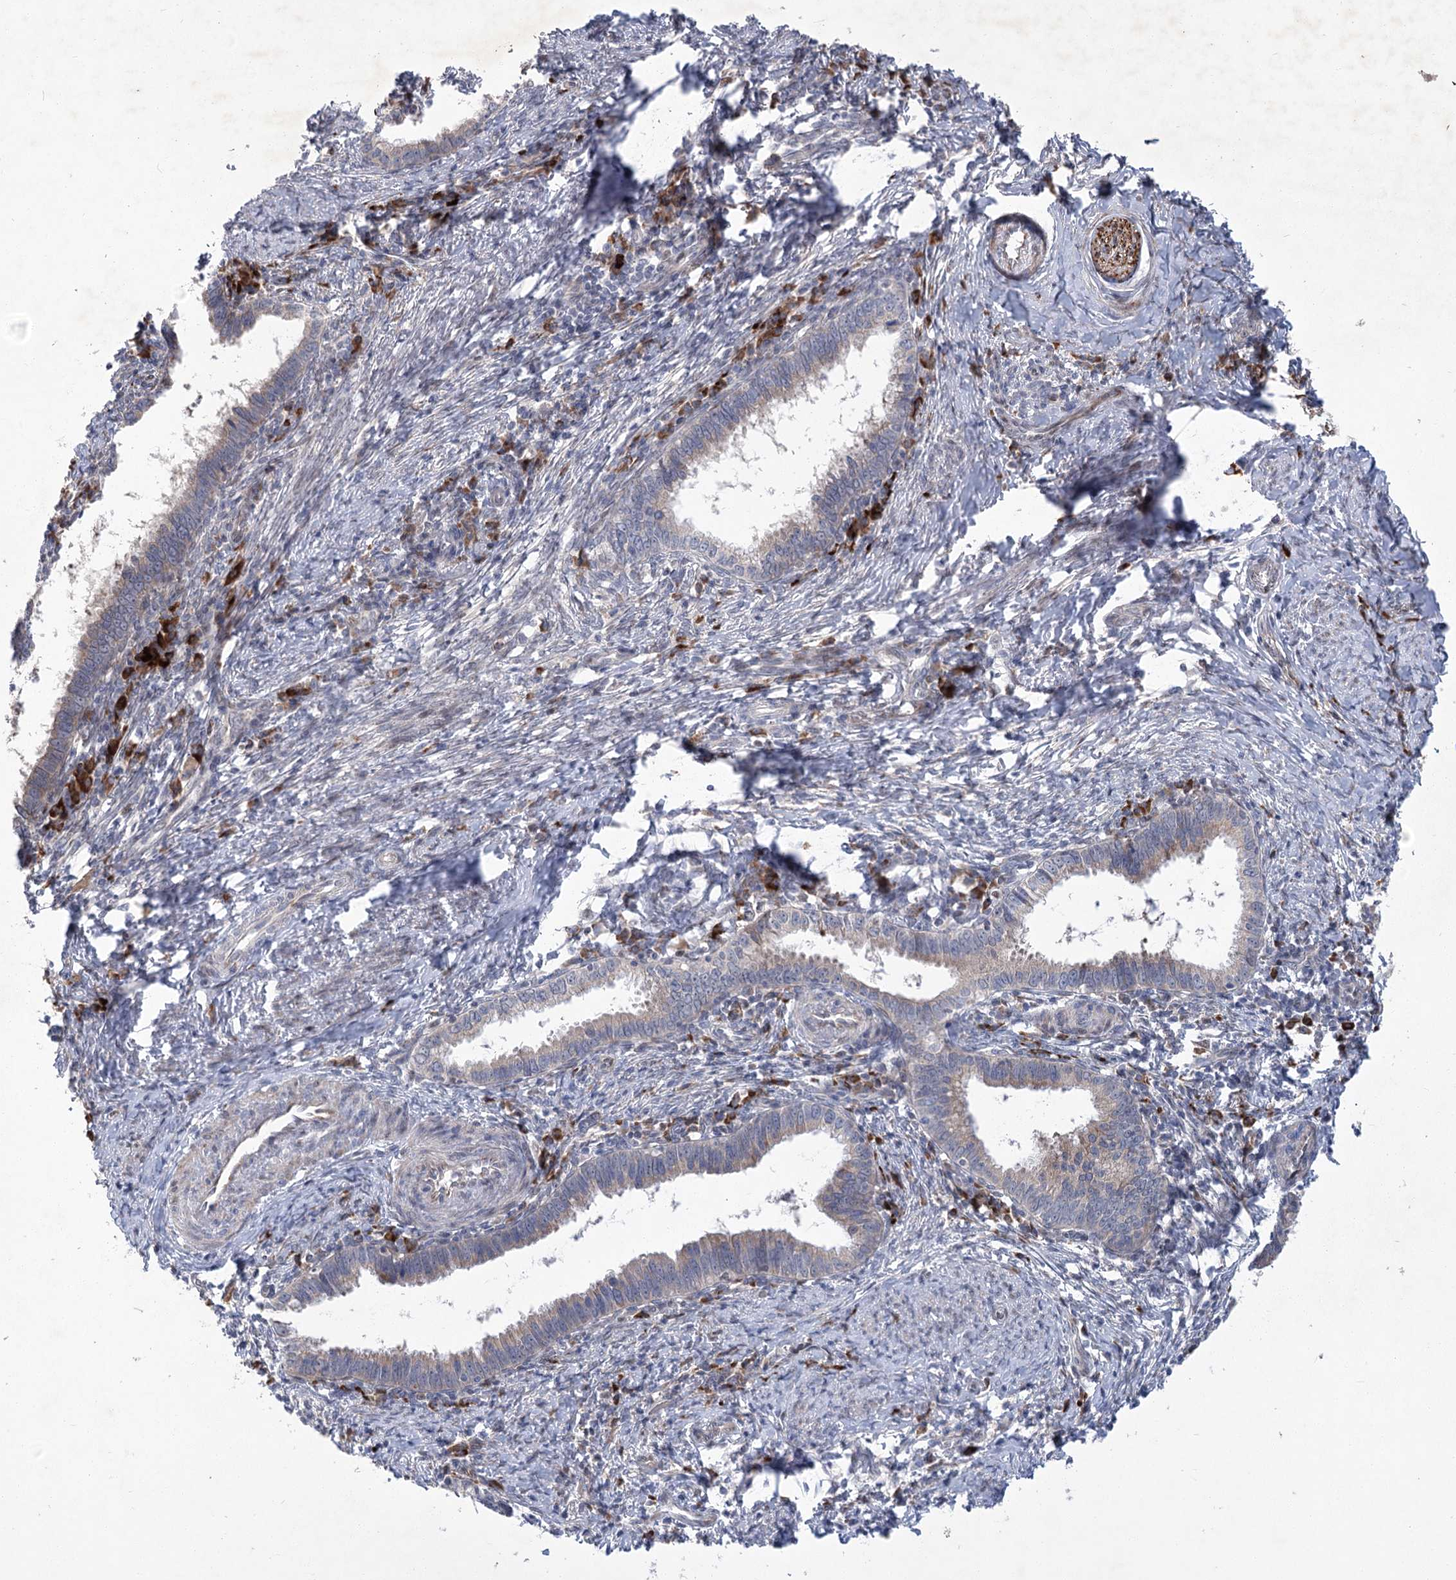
{"staining": {"intensity": "weak", "quantity": "<25%", "location": "cytoplasmic/membranous"}, "tissue": "cervical cancer", "cell_type": "Tumor cells", "image_type": "cancer", "snomed": [{"axis": "morphology", "description": "Adenocarcinoma, NOS"}, {"axis": "topography", "description": "Cervix"}], "caption": "Histopathology image shows no protein expression in tumor cells of cervical cancer (adenocarcinoma) tissue.", "gene": "GCNT4", "patient": {"sex": "female", "age": 36}}